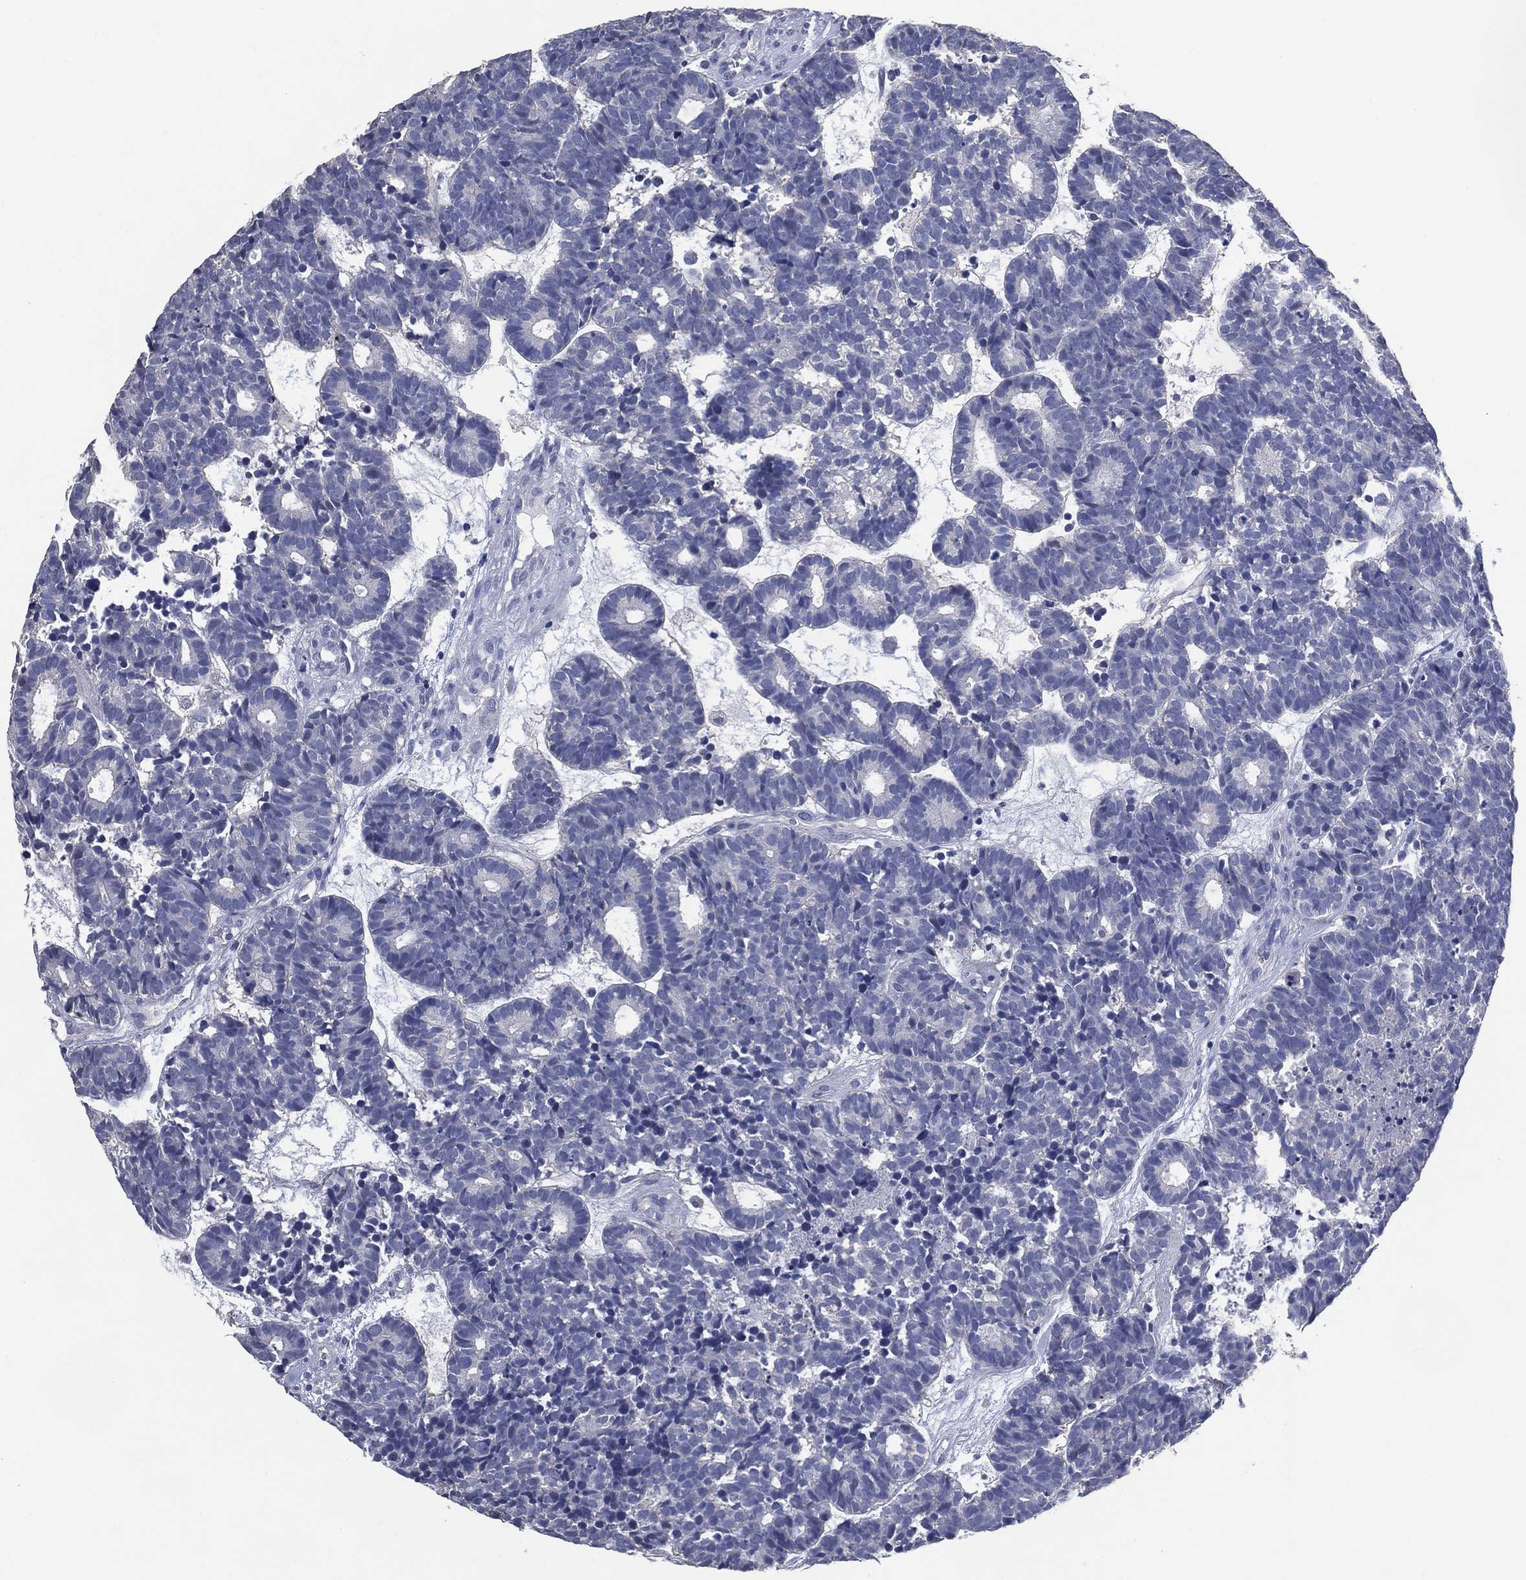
{"staining": {"intensity": "negative", "quantity": "none", "location": "none"}, "tissue": "head and neck cancer", "cell_type": "Tumor cells", "image_type": "cancer", "snomed": [{"axis": "morphology", "description": "Adenocarcinoma, NOS"}, {"axis": "topography", "description": "Head-Neck"}], "caption": "High magnification brightfield microscopy of head and neck cancer stained with DAB (brown) and counterstained with hematoxylin (blue): tumor cells show no significant staining.", "gene": "FSCN2", "patient": {"sex": "female", "age": 81}}